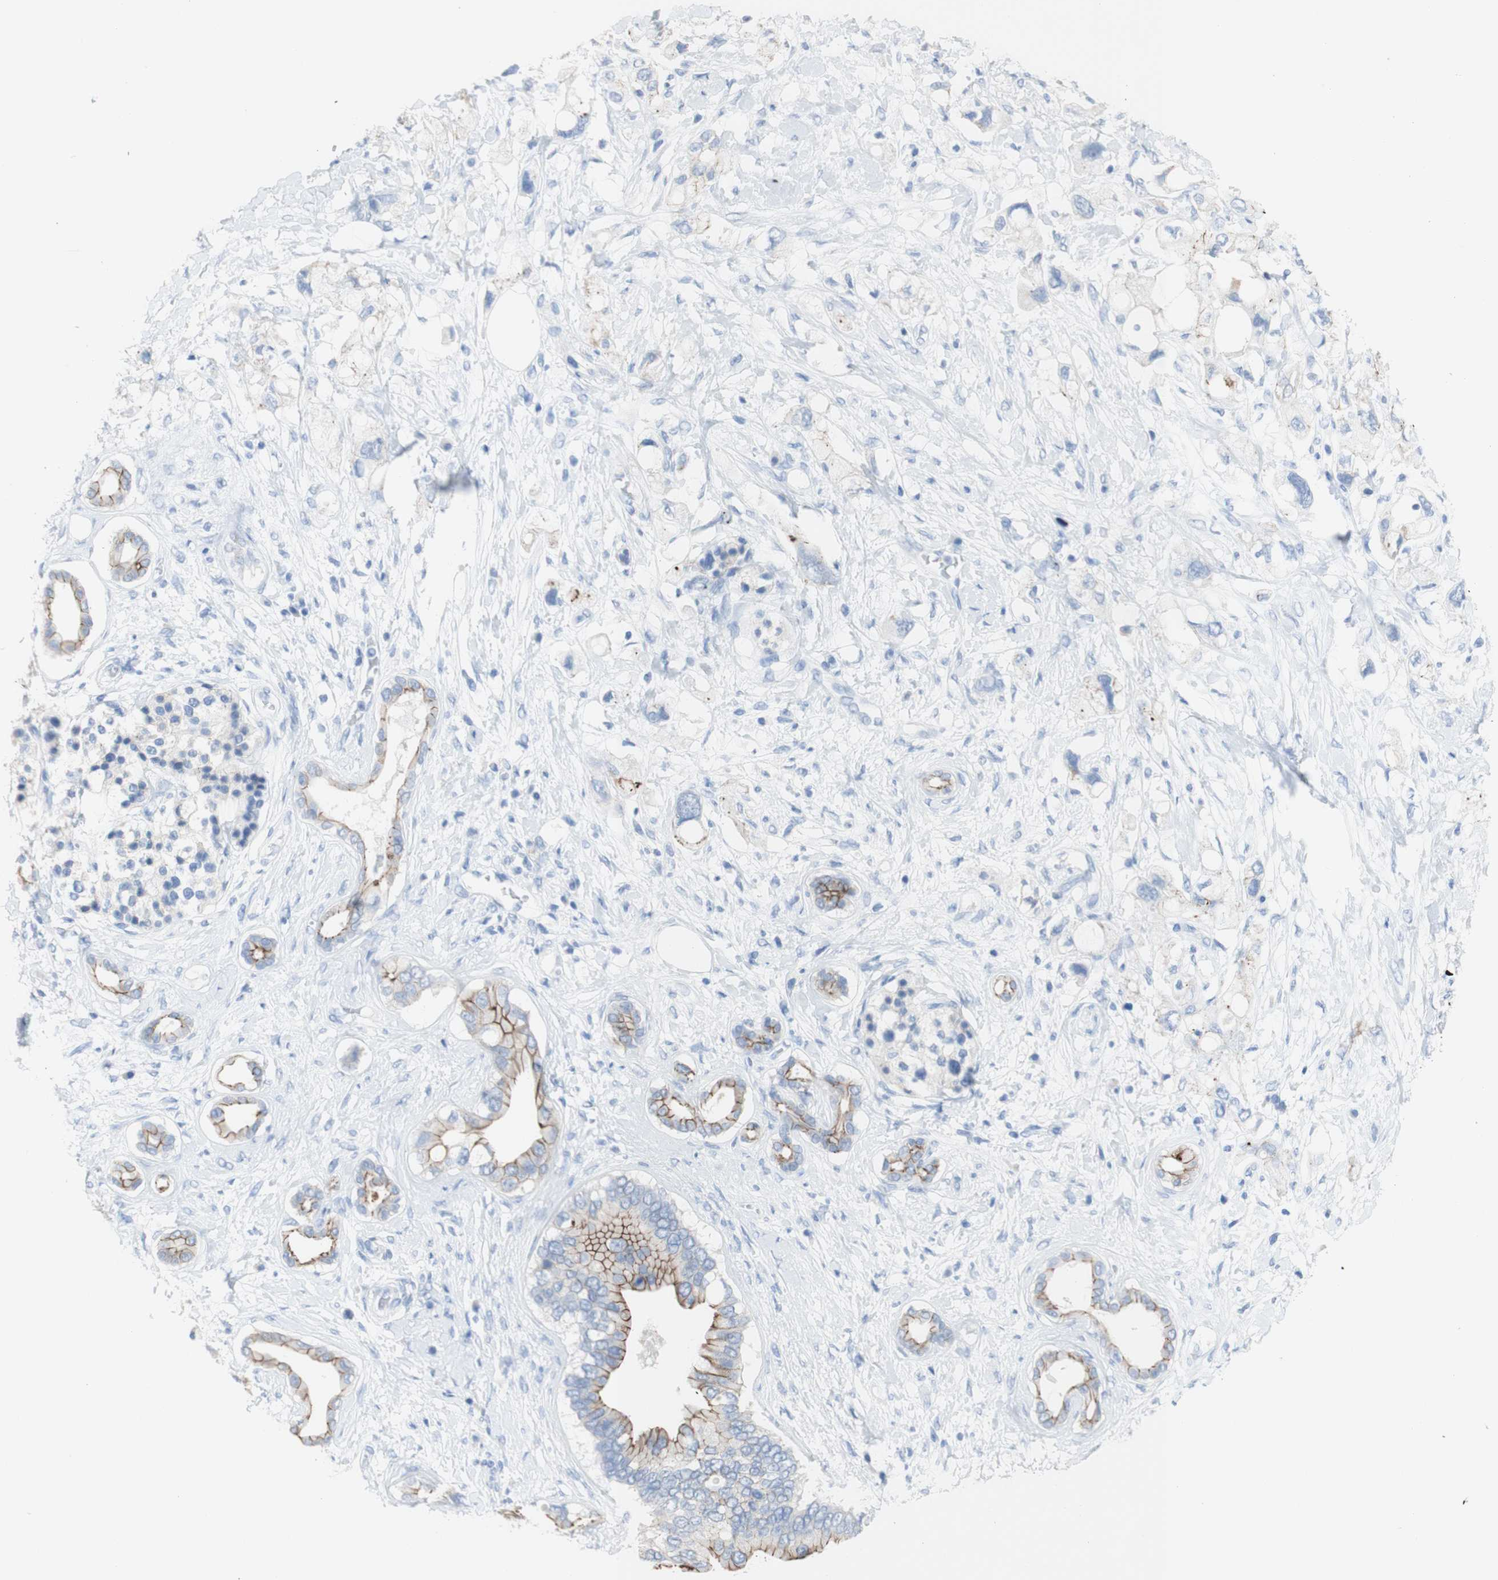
{"staining": {"intensity": "moderate", "quantity": "25%-75%", "location": "cytoplasmic/membranous"}, "tissue": "pancreatic cancer", "cell_type": "Tumor cells", "image_type": "cancer", "snomed": [{"axis": "morphology", "description": "Adenocarcinoma, NOS"}, {"axis": "topography", "description": "Pancreas"}], "caption": "Pancreatic cancer (adenocarcinoma) tissue exhibits moderate cytoplasmic/membranous staining in approximately 25%-75% of tumor cells", "gene": "DSC2", "patient": {"sex": "female", "age": 56}}